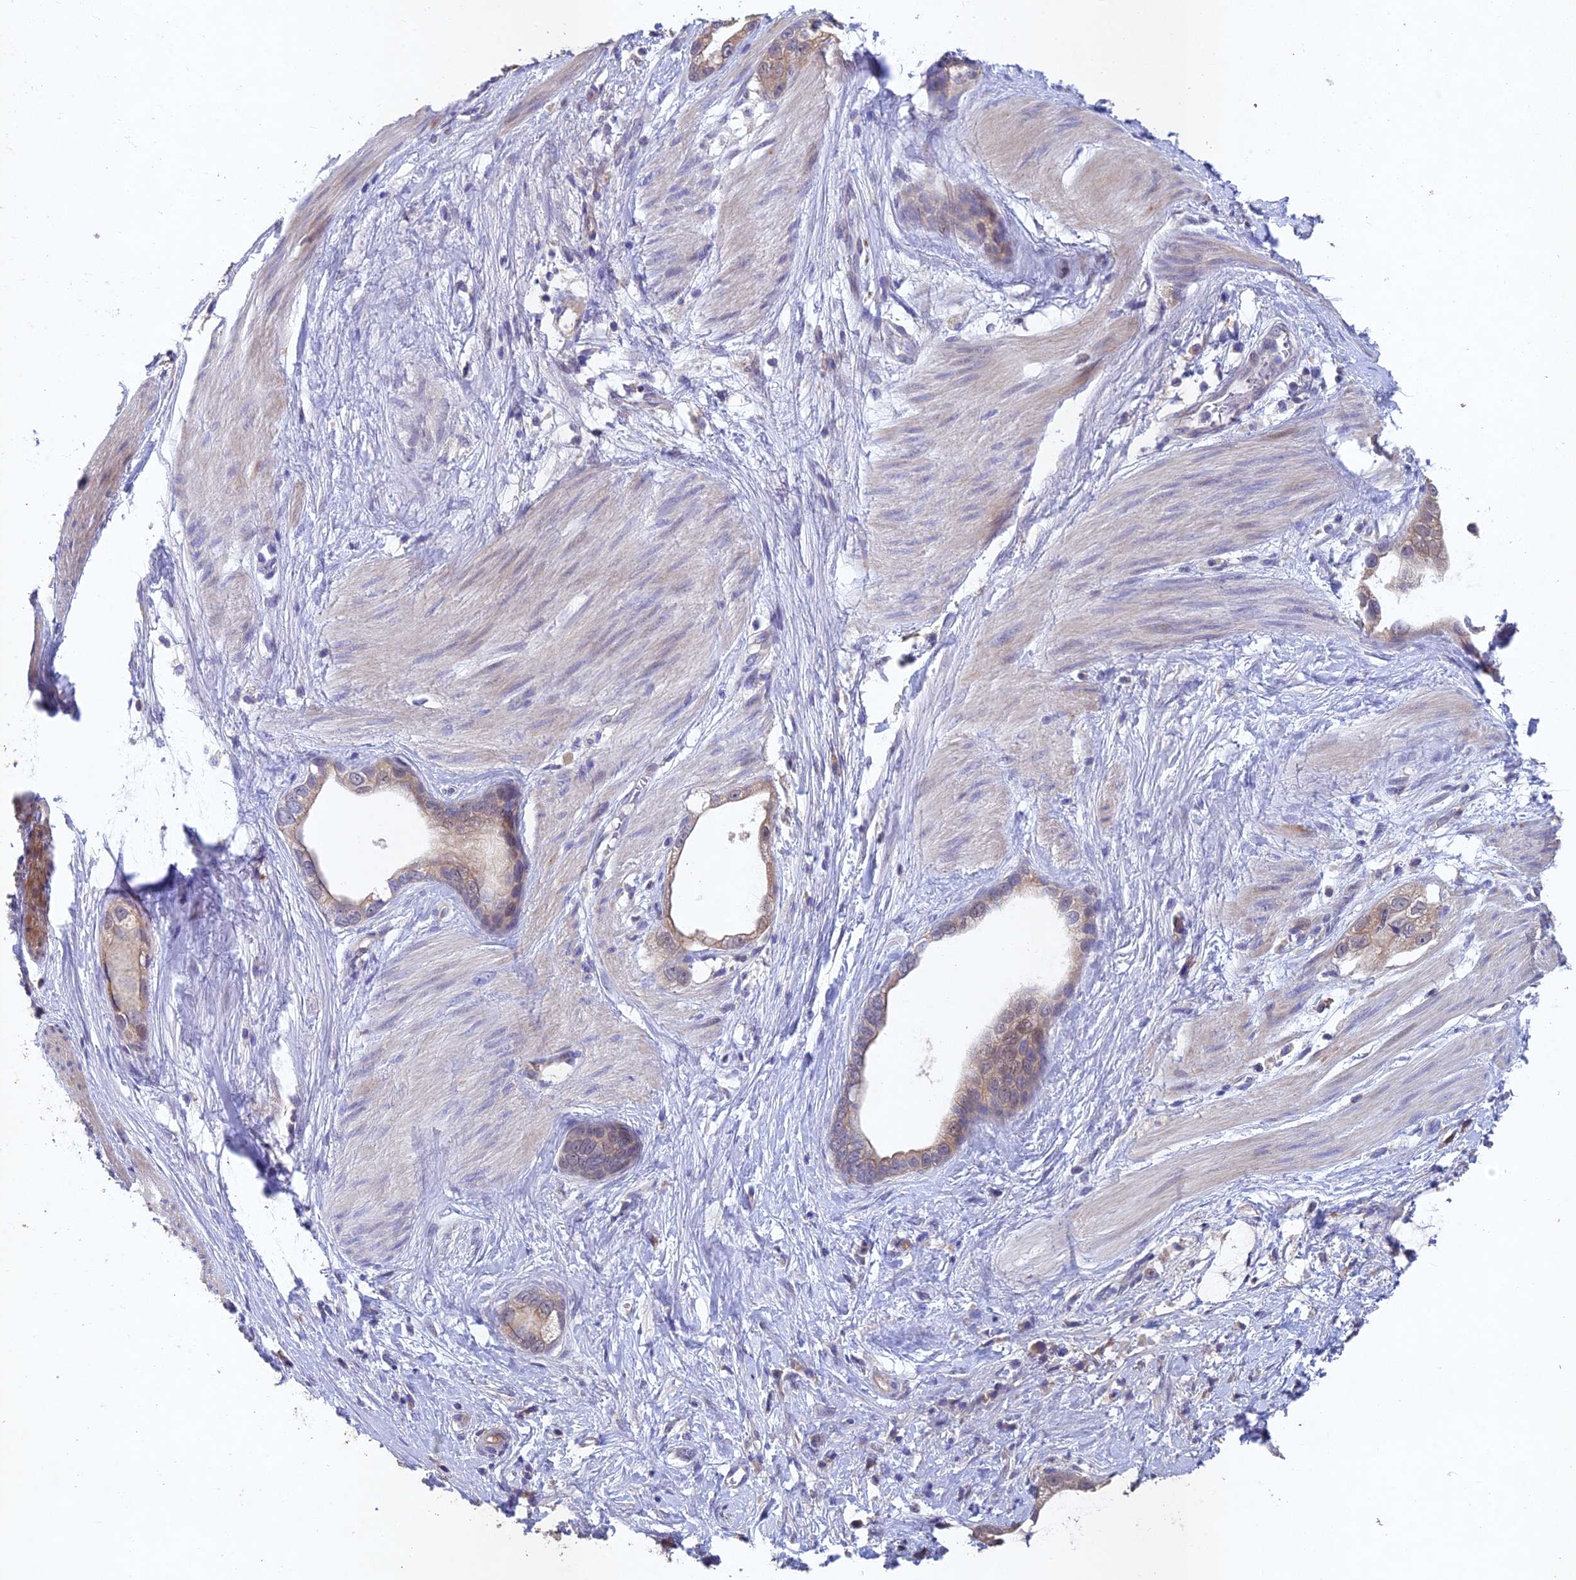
{"staining": {"intensity": "weak", "quantity": "25%-75%", "location": "cytoplasmic/membranous"}, "tissue": "stomach cancer", "cell_type": "Tumor cells", "image_type": "cancer", "snomed": [{"axis": "morphology", "description": "Adenocarcinoma, NOS"}, {"axis": "topography", "description": "Stomach"}], "caption": "IHC staining of adenocarcinoma (stomach), which displays low levels of weak cytoplasmic/membranous positivity in about 25%-75% of tumor cells indicating weak cytoplasmic/membranous protein positivity. The staining was performed using DAB (3,3'-diaminobenzidine) (brown) for protein detection and nuclei were counterstained in hematoxylin (blue).", "gene": "NSMCE1", "patient": {"sex": "male", "age": 55}}